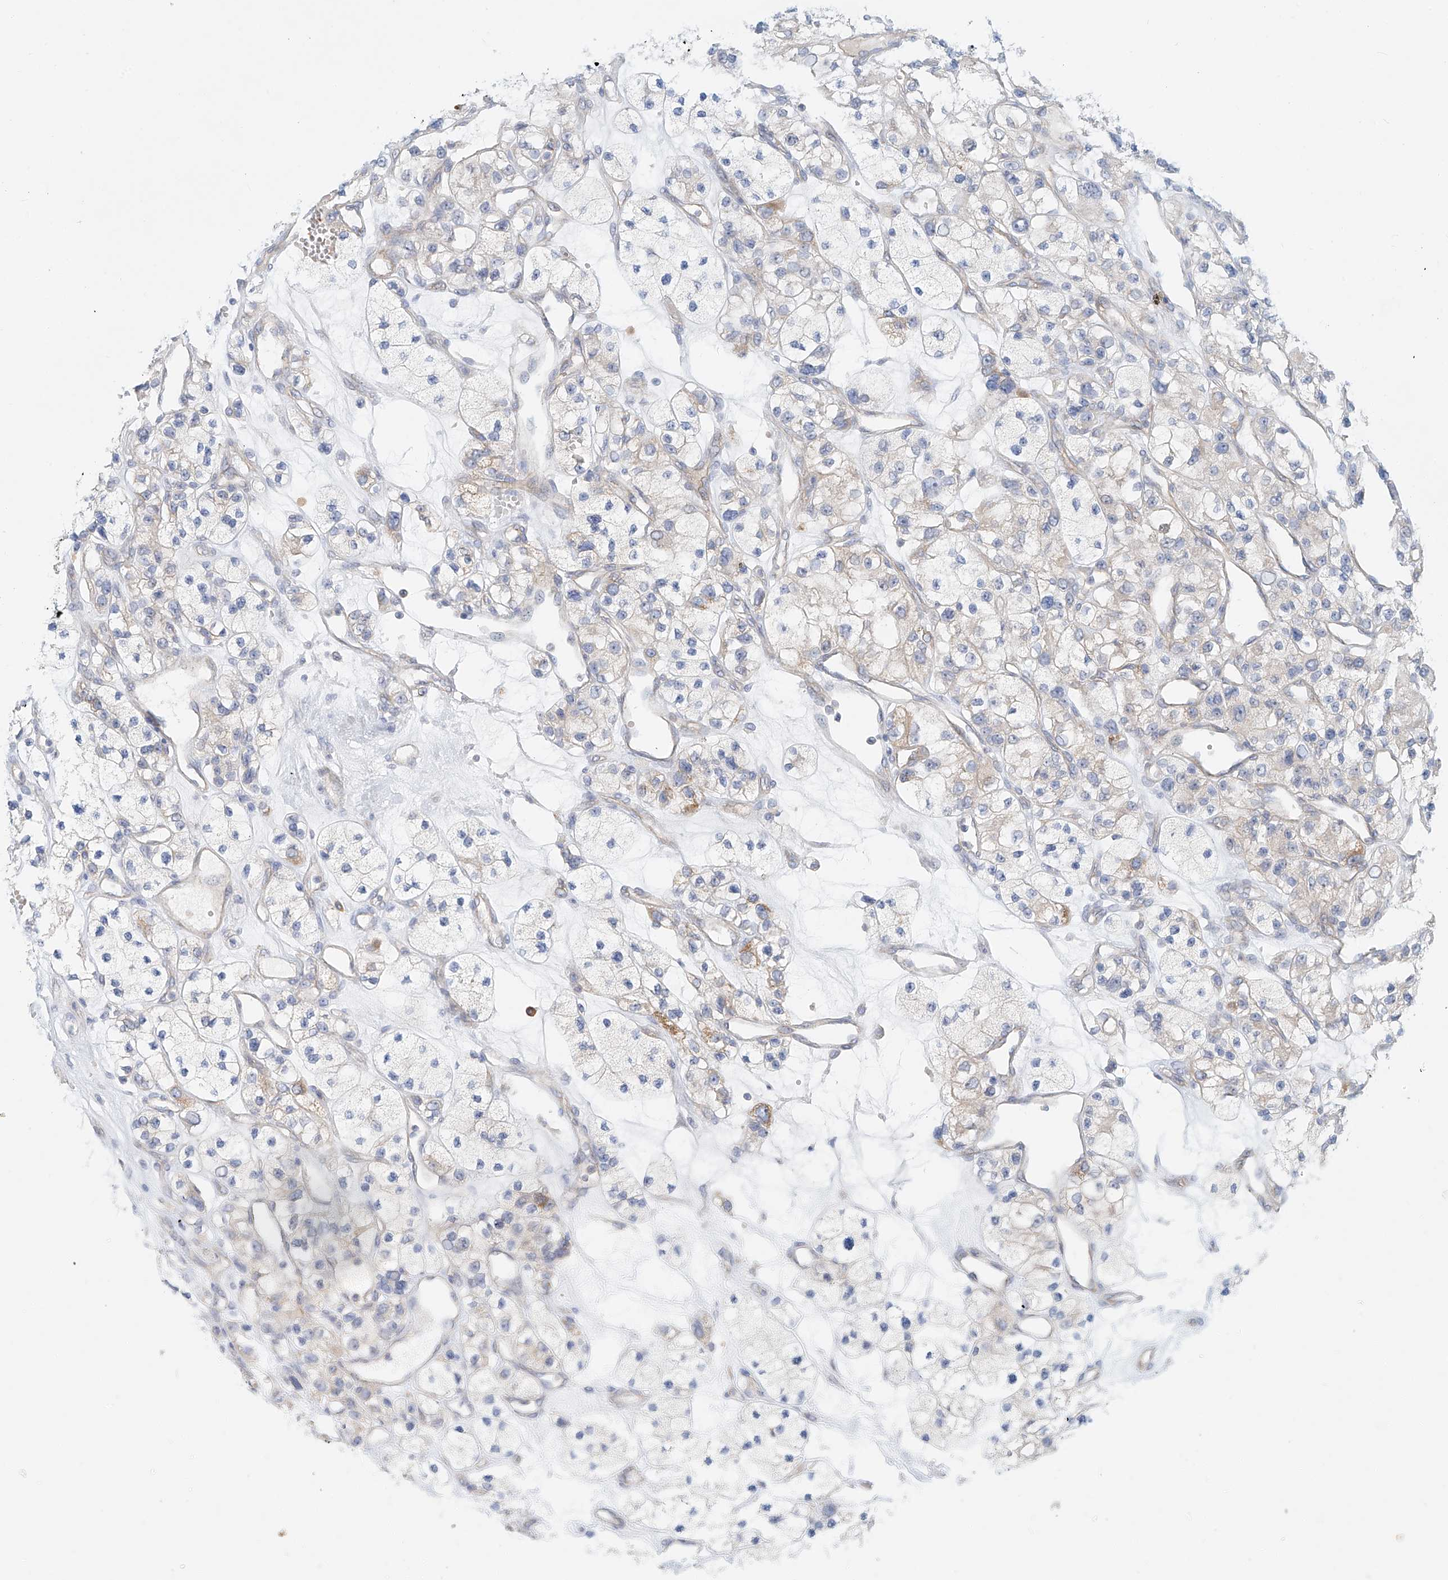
{"staining": {"intensity": "negative", "quantity": "none", "location": "none"}, "tissue": "renal cancer", "cell_type": "Tumor cells", "image_type": "cancer", "snomed": [{"axis": "morphology", "description": "Adenocarcinoma, NOS"}, {"axis": "topography", "description": "Kidney"}], "caption": "IHC photomicrograph of neoplastic tissue: human renal cancer stained with DAB shows no significant protein expression in tumor cells.", "gene": "SYTL3", "patient": {"sex": "female", "age": 57}}